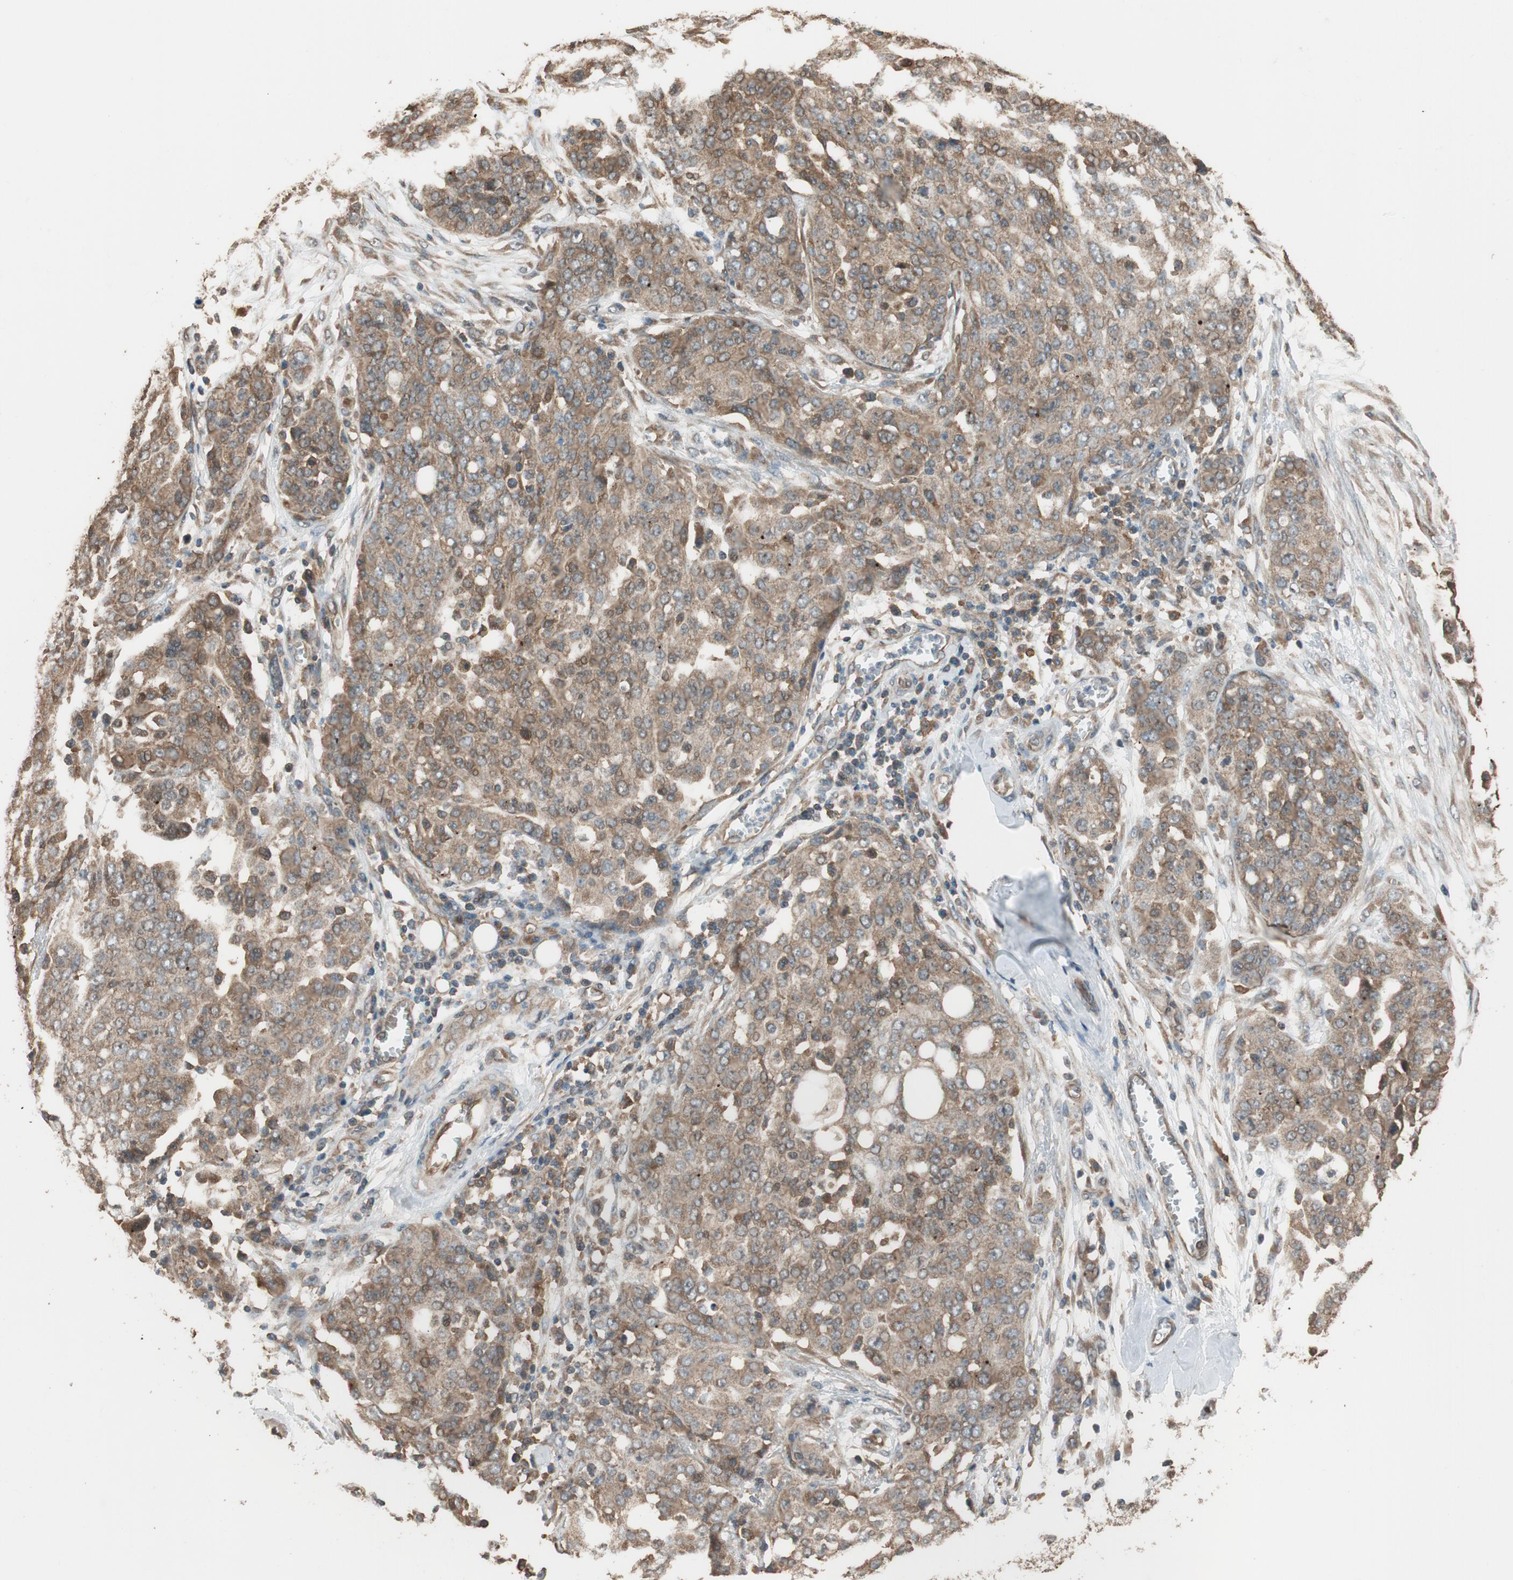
{"staining": {"intensity": "moderate", "quantity": ">75%", "location": "cytoplasmic/membranous"}, "tissue": "ovarian cancer", "cell_type": "Tumor cells", "image_type": "cancer", "snomed": [{"axis": "morphology", "description": "Cystadenocarcinoma, serous, NOS"}, {"axis": "topography", "description": "Soft tissue"}, {"axis": "topography", "description": "Ovary"}], "caption": "Brown immunohistochemical staining in ovarian cancer (serous cystadenocarcinoma) reveals moderate cytoplasmic/membranous positivity in approximately >75% of tumor cells.", "gene": "MST1R", "patient": {"sex": "female", "age": 57}}